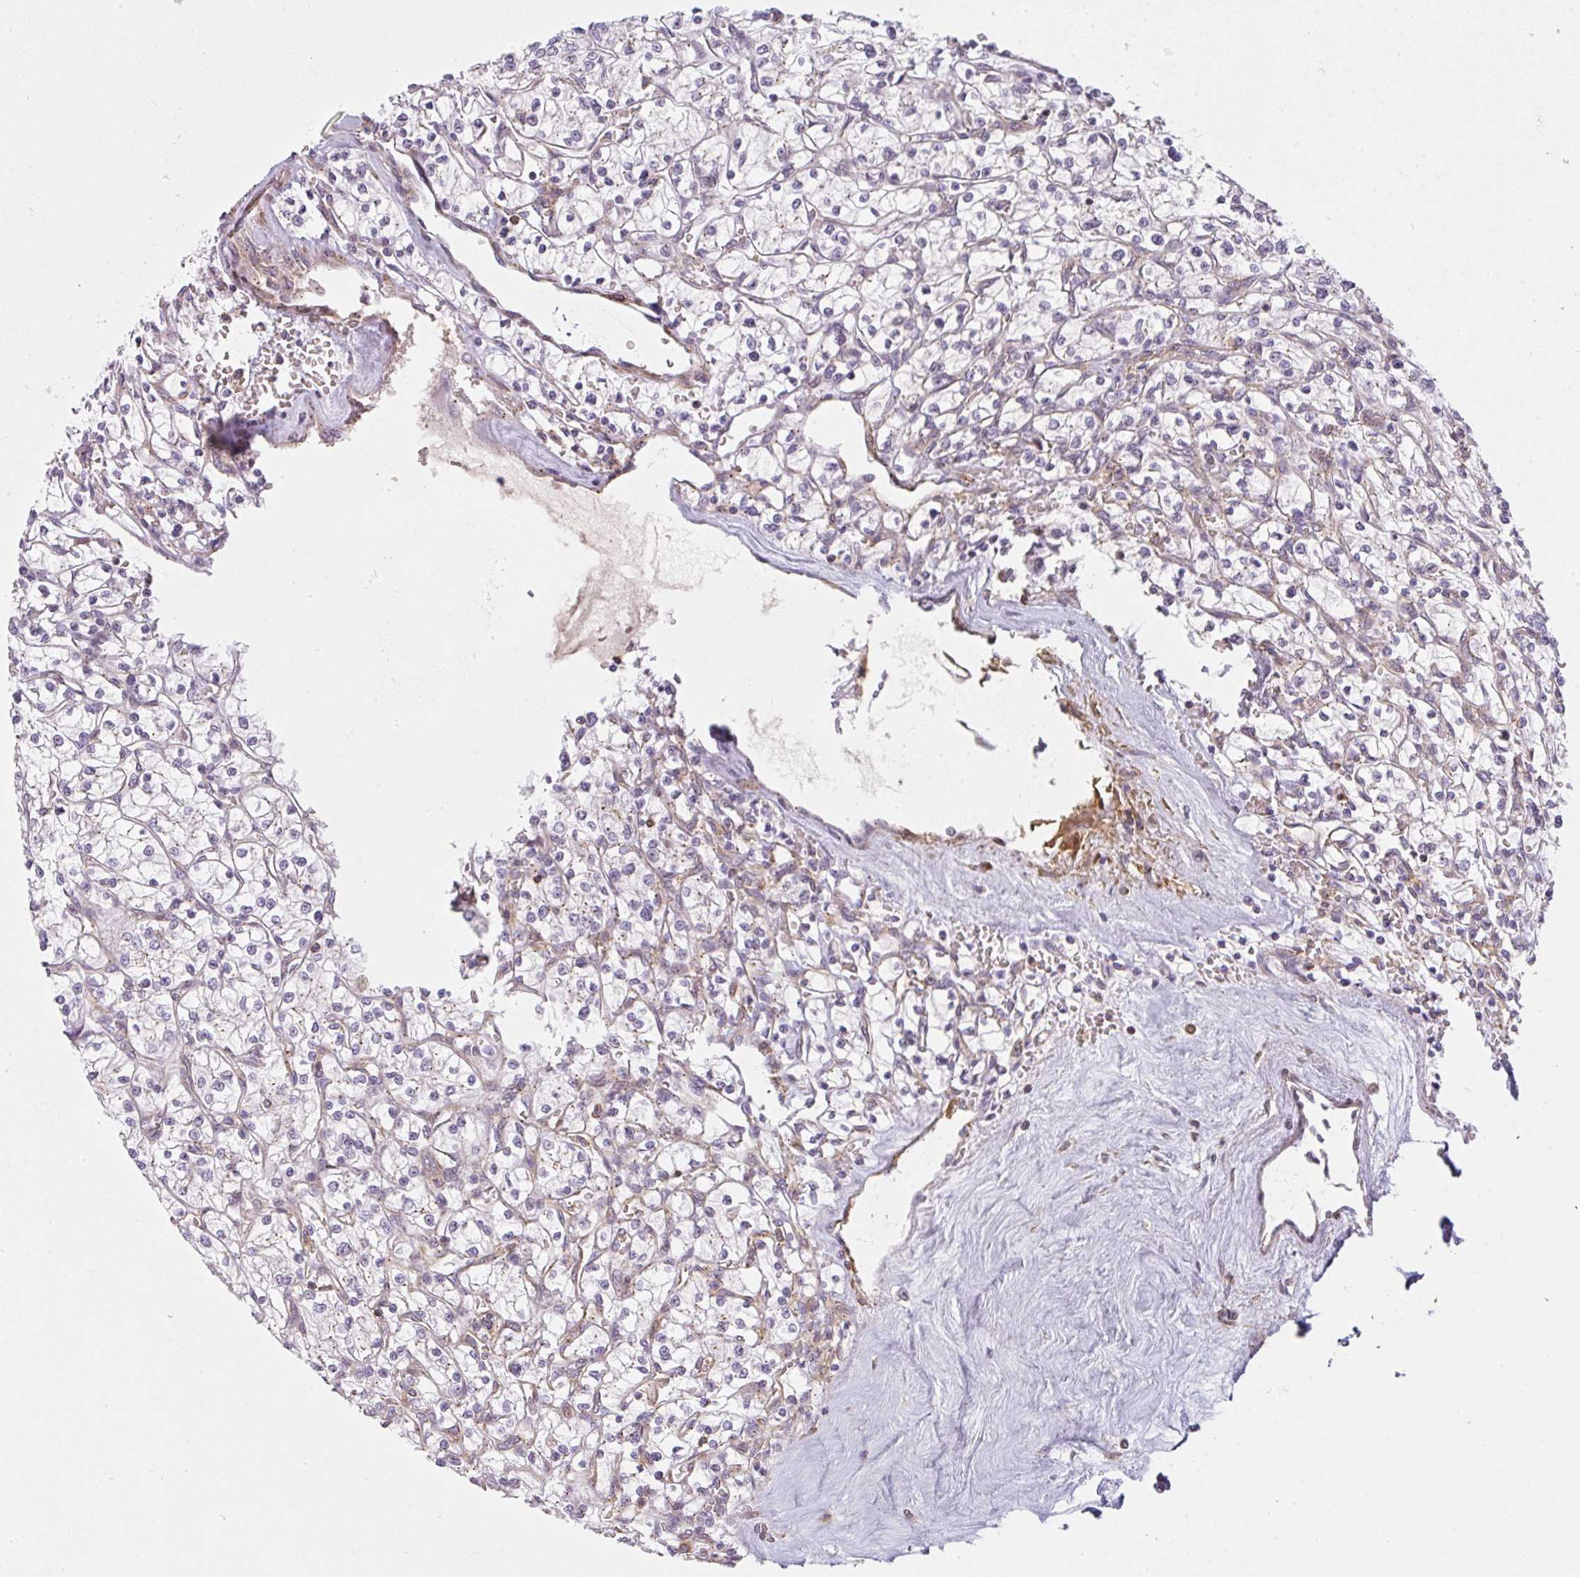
{"staining": {"intensity": "negative", "quantity": "none", "location": "none"}, "tissue": "renal cancer", "cell_type": "Tumor cells", "image_type": "cancer", "snomed": [{"axis": "morphology", "description": "Adenocarcinoma, NOS"}, {"axis": "topography", "description": "Kidney"}], "caption": "Tumor cells show no significant staining in adenocarcinoma (renal).", "gene": "SULF1", "patient": {"sex": "female", "age": 64}}